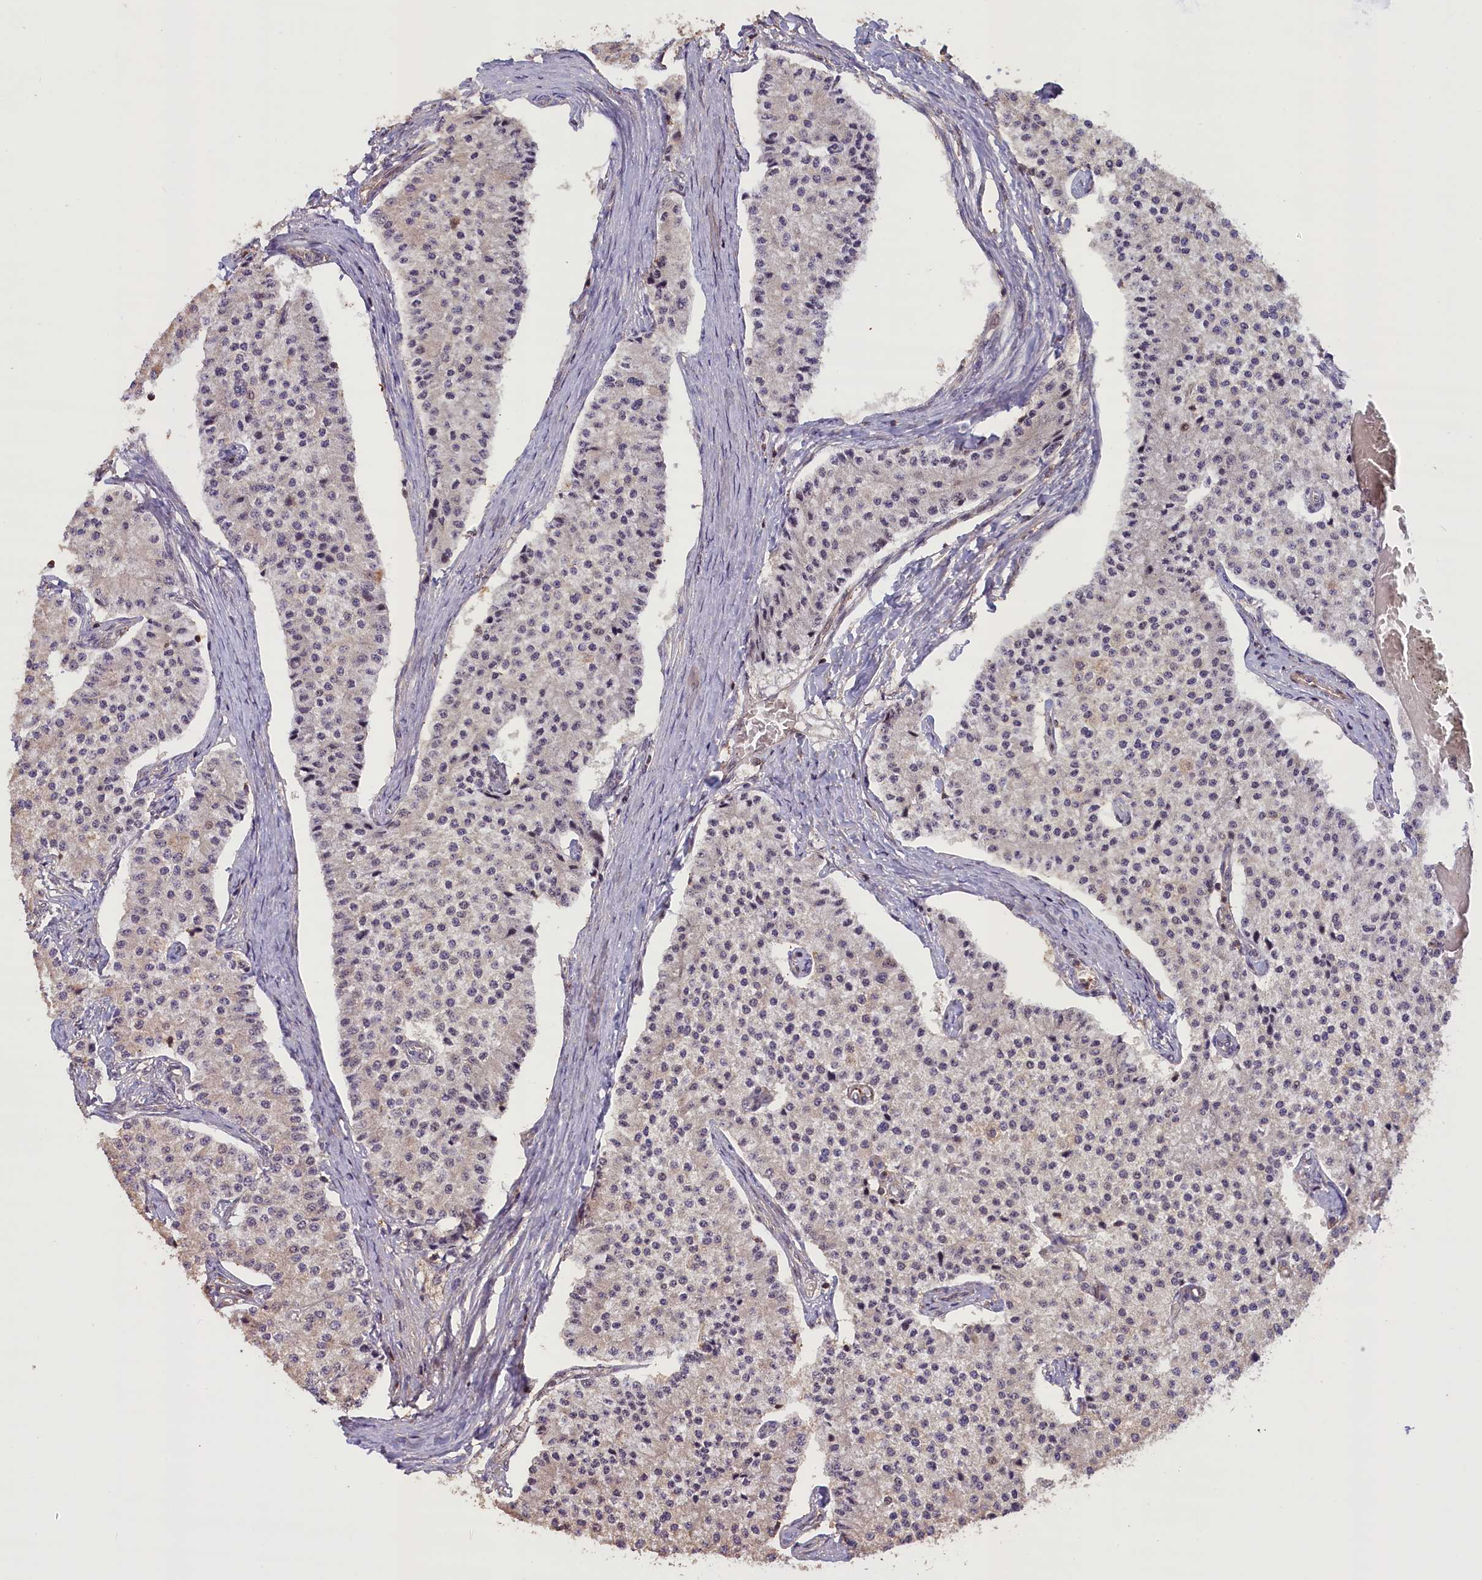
{"staining": {"intensity": "weak", "quantity": "<25%", "location": "cytoplasmic/membranous,nuclear"}, "tissue": "carcinoid", "cell_type": "Tumor cells", "image_type": "cancer", "snomed": [{"axis": "morphology", "description": "Carcinoid, malignant, NOS"}, {"axis": "topography", "description": "Colon"}], "caption": "High power microscopy image of an immunohistochemistry micrograph of carcinoid, revealing no significant staining in tumor cells.", "gene": "FUZ", "patient": {"sex": "female", "age": 52}}